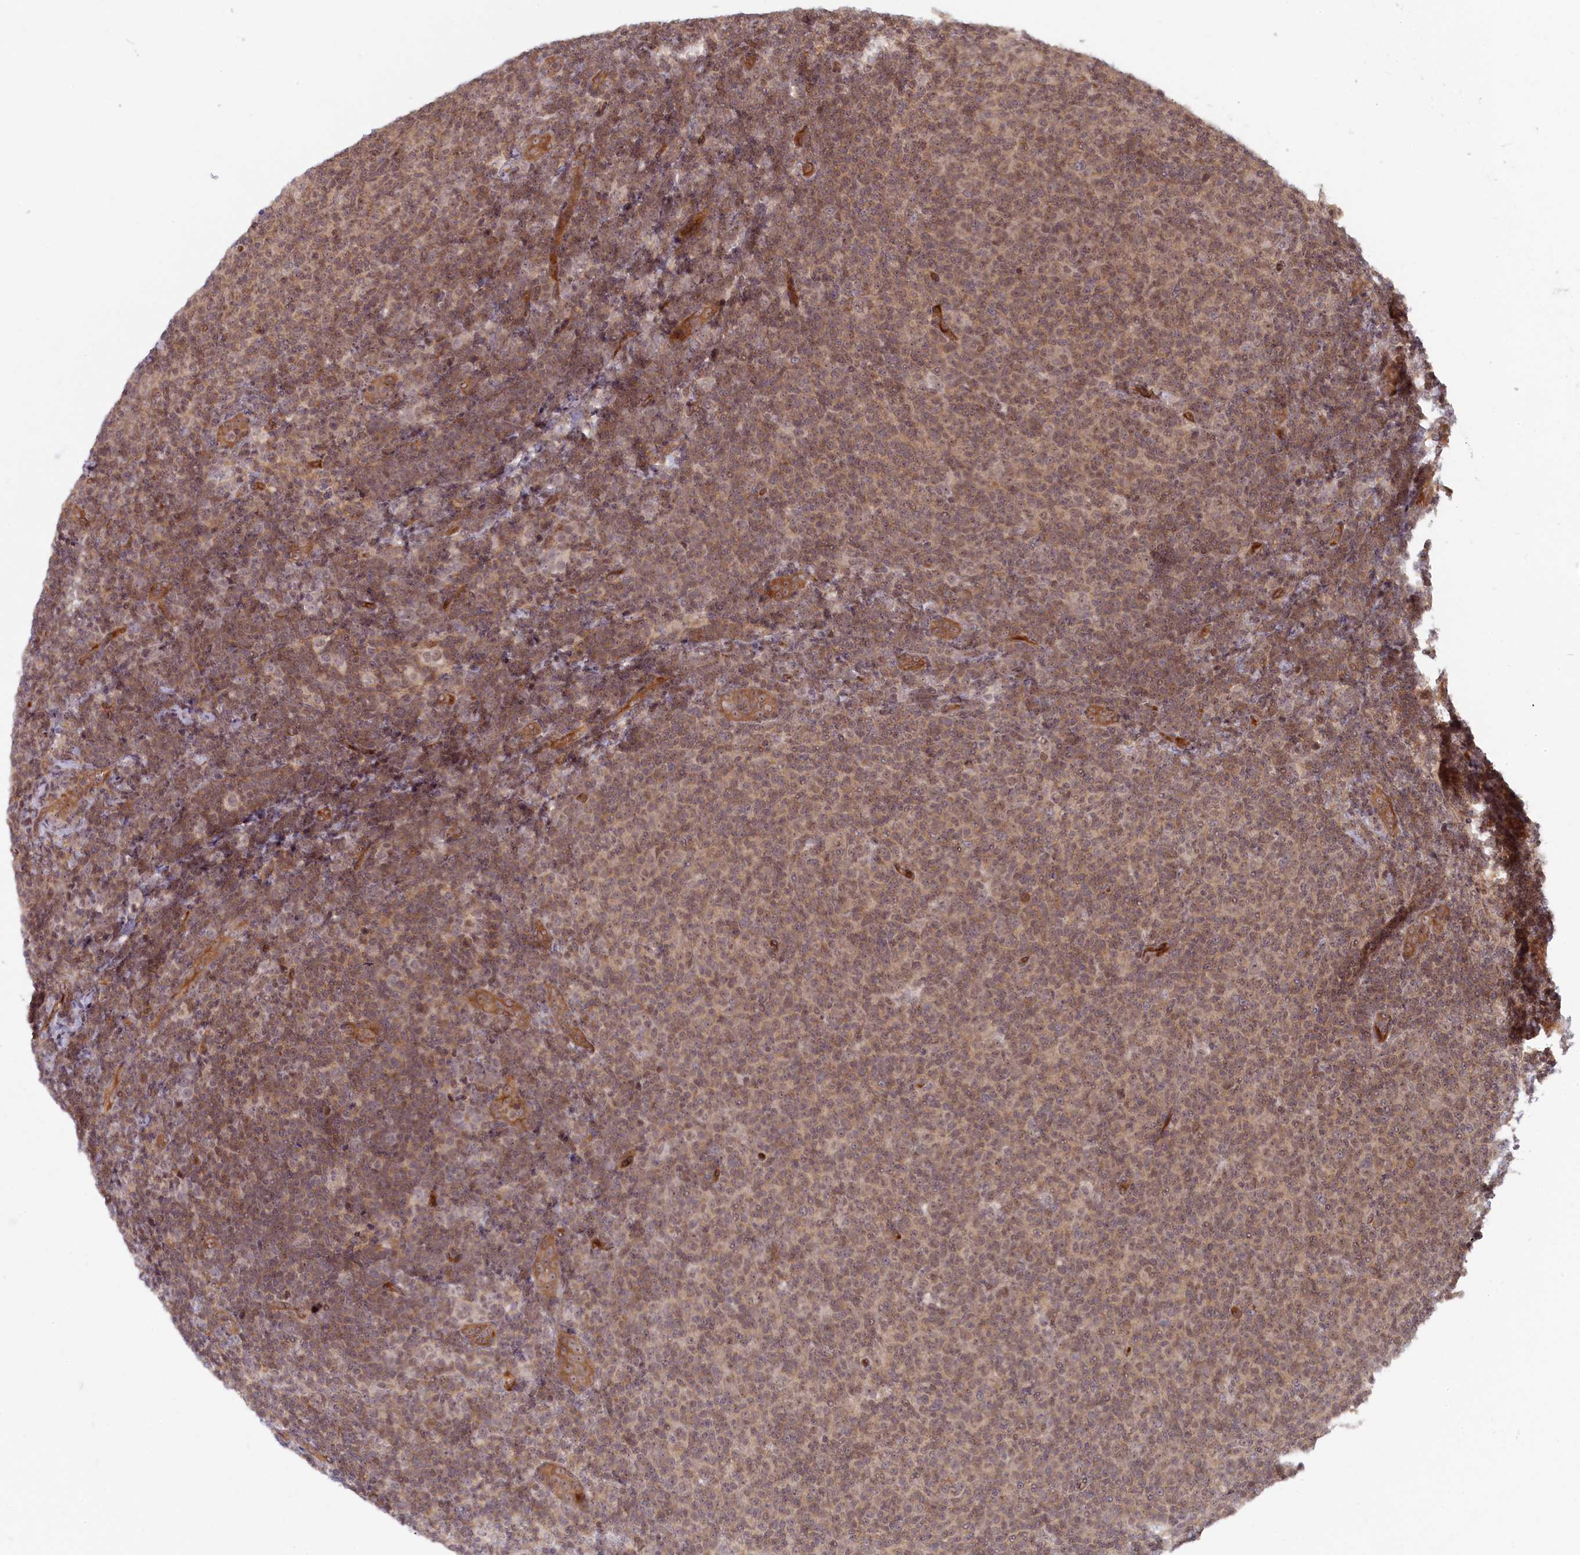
{"staining": {"intensity": "moderate", "quantity": ">75%", "location": "nuclear"}, "tissue": "lymphoma", "cell_type": "Tumor cells", "image_type": "cancer", "snomed": [{"axis": "morphology", "description": "Malignant lymphoma, non-Hodgkin's type, Low grade"}, {"axis": "topography", "description": "Lymph node"}], "caption": "The image displays immunohistochemical staining of malignant lymphoma, non-Hodgkin's type (low-grade). There is moderate nuclear positivity is seen in about >75% of tumor cells. The protein is stained brown, and the nuclei are stained in blue (DAB (3,3'-diaminobenzidine) IHC with brightfield microscopy, high magnification).", "gene": "SNRK", "patient": {"sex": "male", "age": 66}}